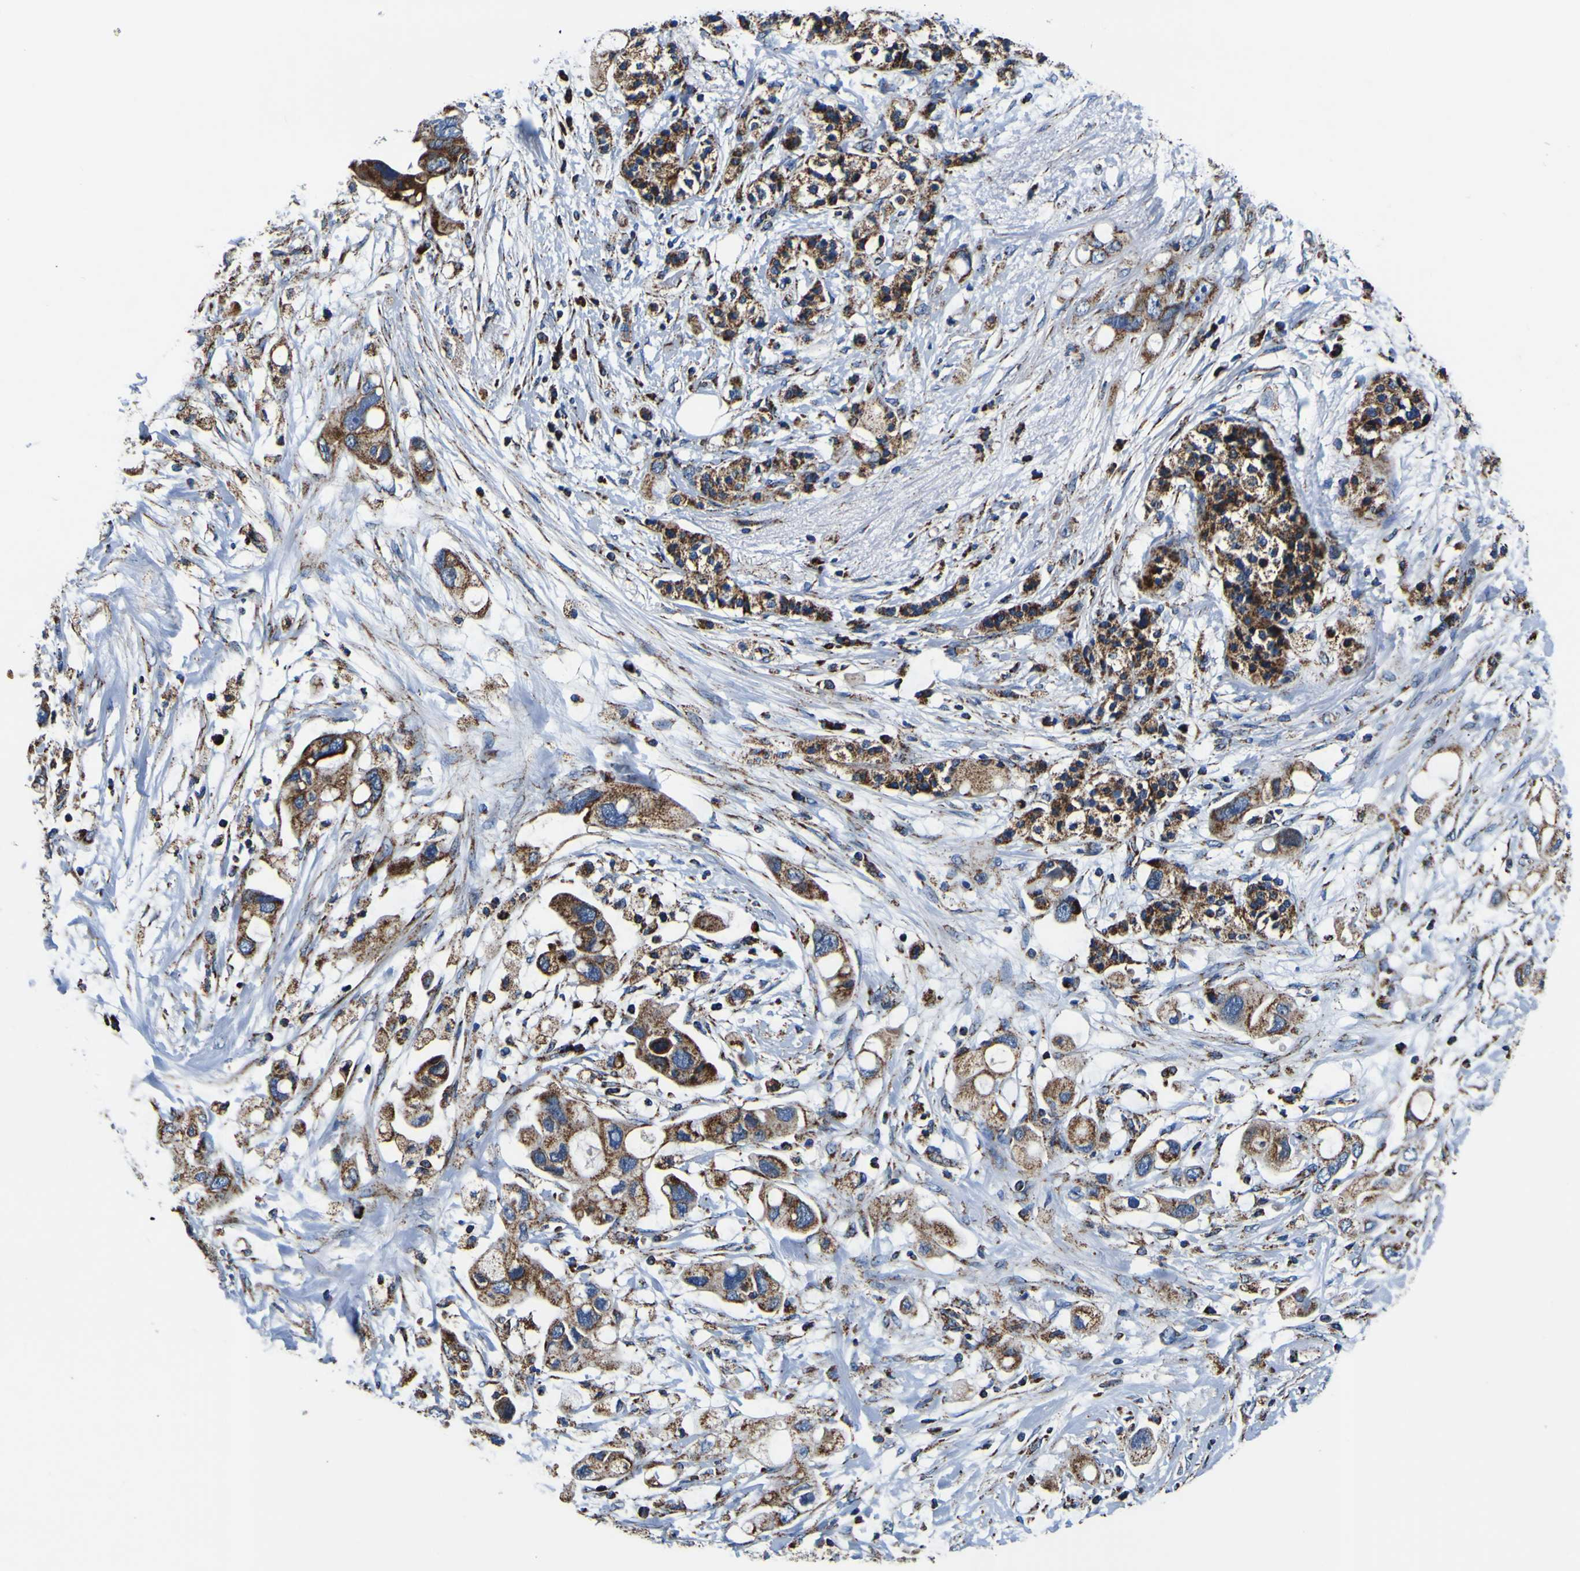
{"staining": {"intensity": "moderate", "quantity": ">75%", "location": "cytoplasmic/membranous"}, "tissue": "pancreatic cancer", "cell_type": "Tumor cells", "image_type": "cancer", "snomed": [{"axis": "morphology", "description": "Adenocarcinoma, NOS"}, {"axis": "topography", "description": "Pancreas"}], "caption": "High-power microscopy captured an immunohistochemistry photomicrograph of pancreatic adenocarcinoma, revealing moderate cytoplasmic/membranous expression in about >75% of tumor cells.", "gene": "PTRH2", "patient": {"sex": "female", "age": 56}}